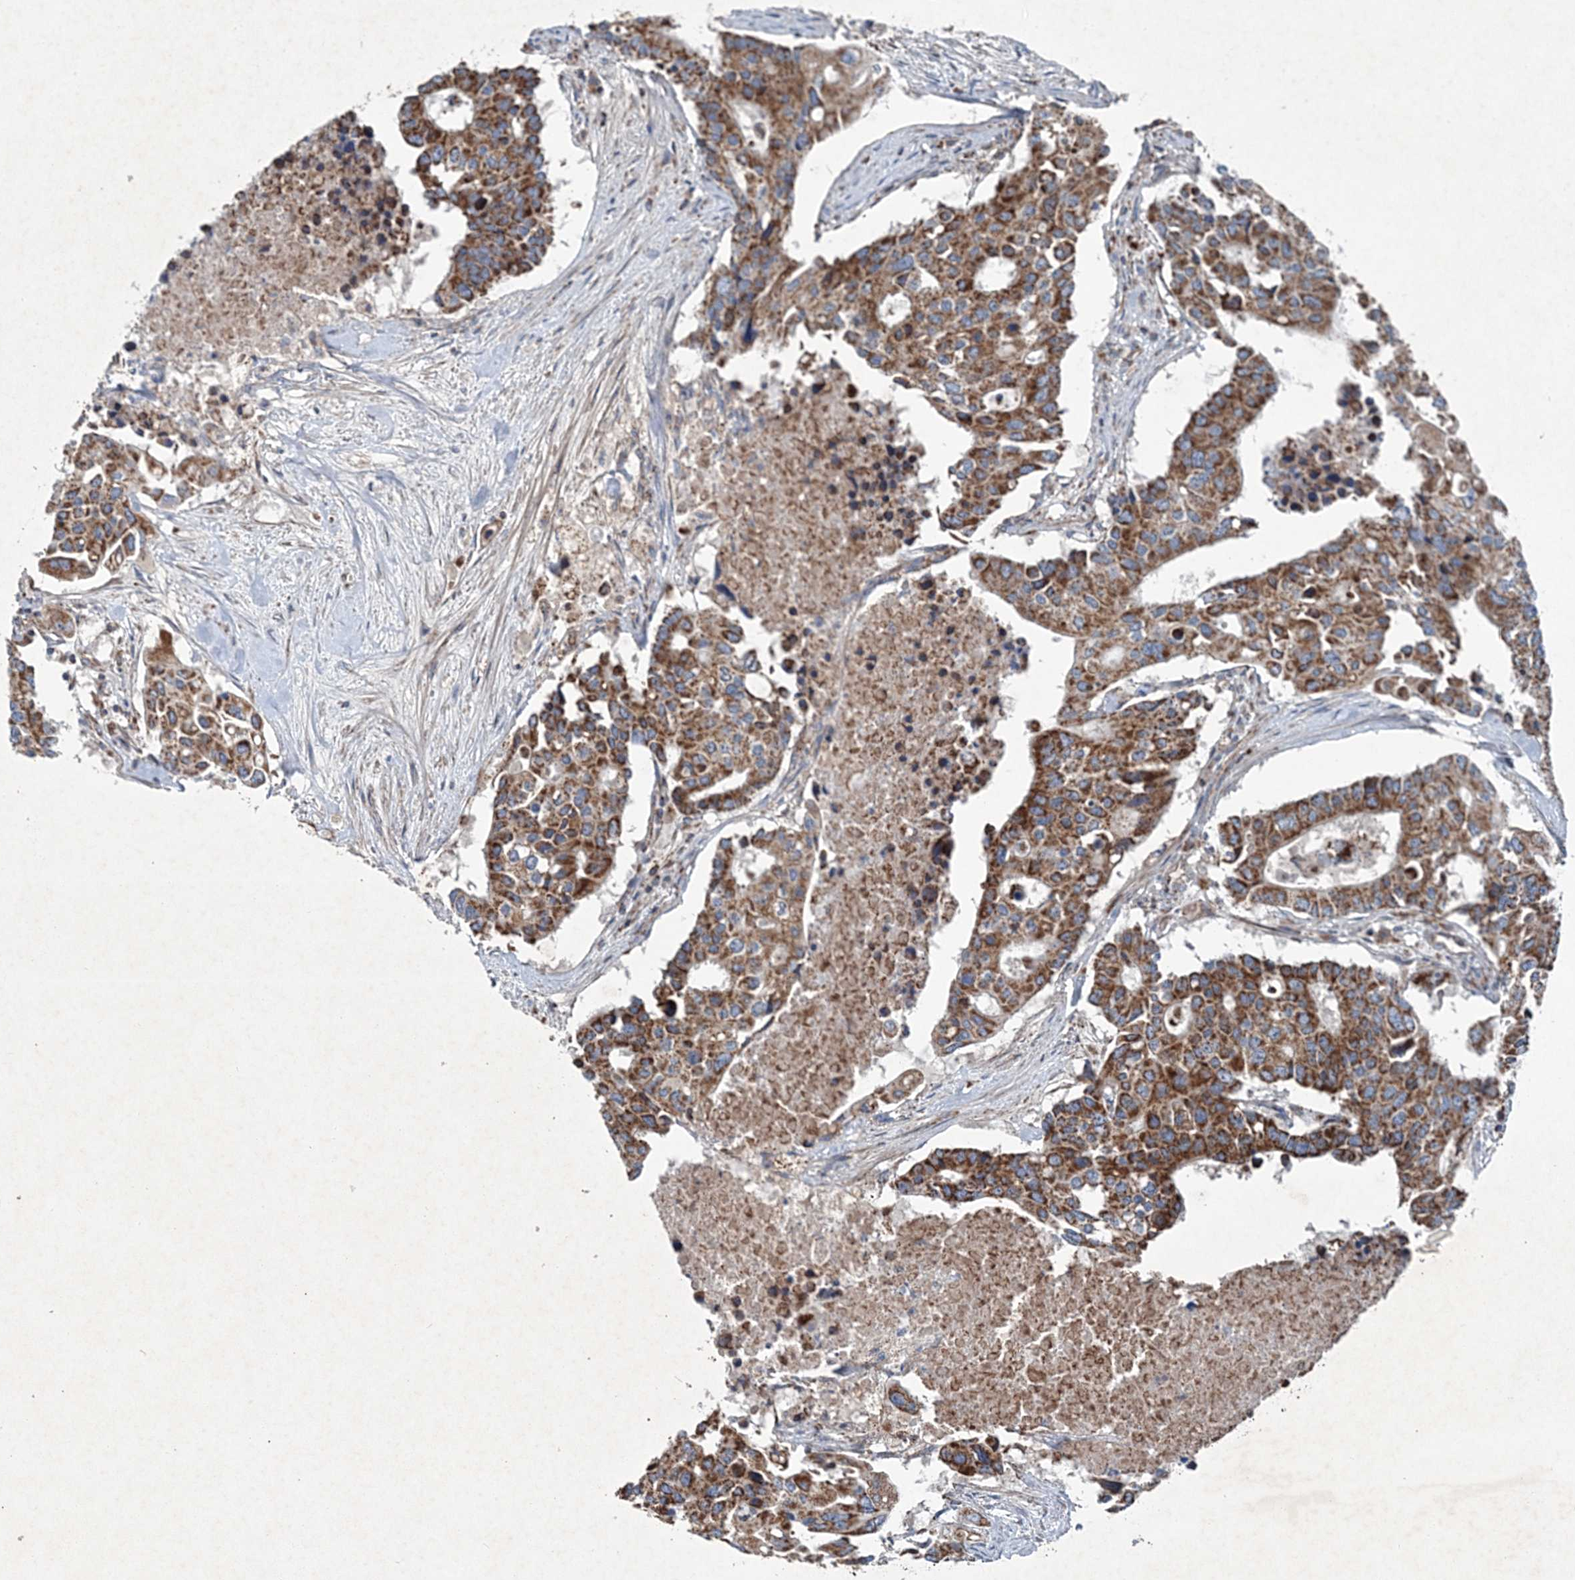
{"staining": {"intensity": "strong", "quantity": ">75%", "location": "cytoplasmic/membranous"}, "tissue": "colorectal cancer", "cell_type": "Tumor cells", "image_type": "cancer", "snomed": [{"axis": "morphology", "description": "Adenocarcinoma, NOS"}, {"axis": "topography", "description": "Colon"}], "caption": "Immunohistochemistry (DAB) staining of adenocarcinoma (colorectal) exhibits strong cytoplasmic/membranous protein positivity in approximately >75% of tumor cells.", "gene": "SPAG16", "patient": {"sex": "male", "age": 77}}